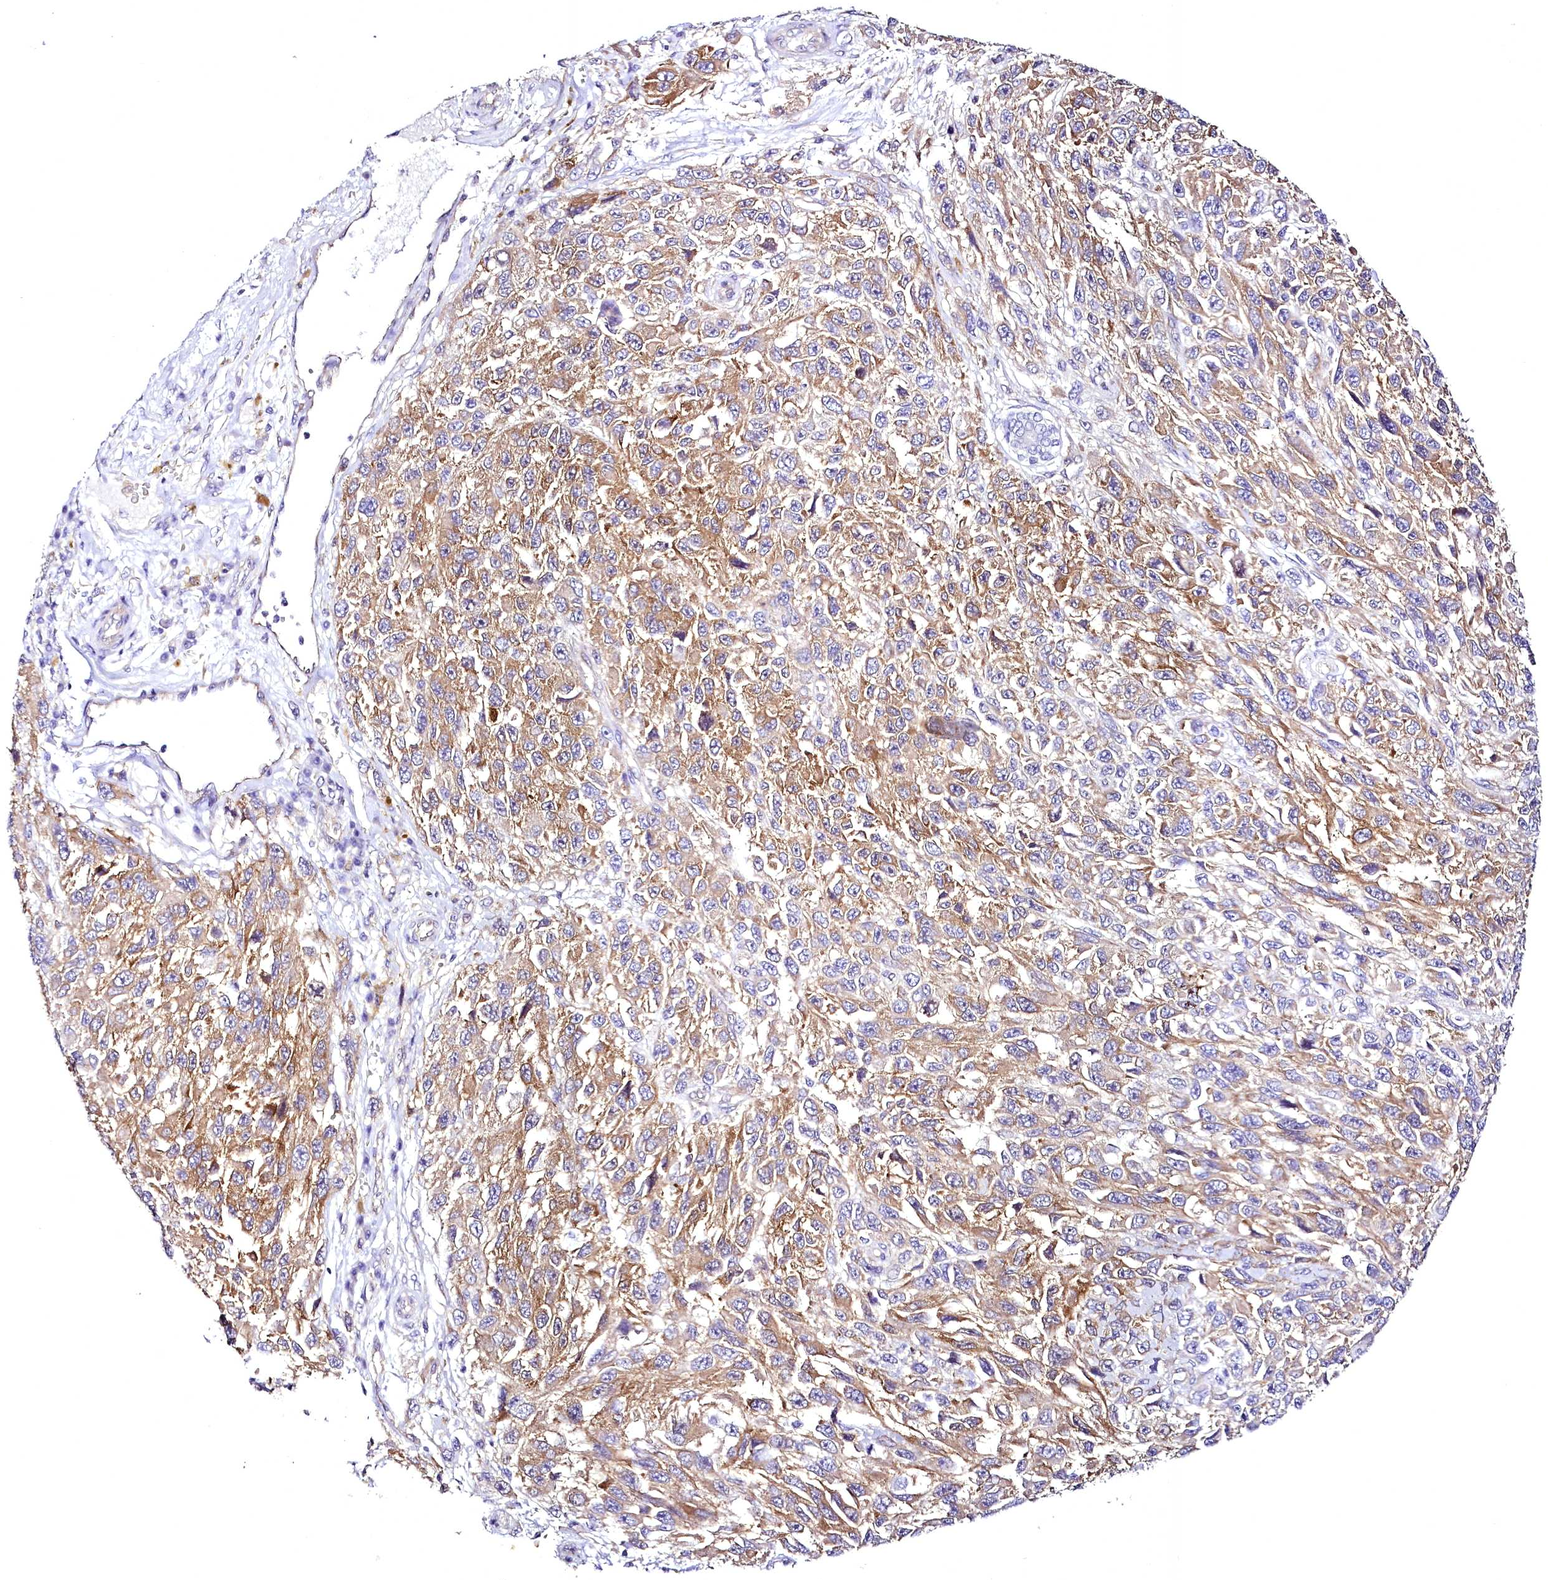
{"staining": {"intensity": "moderate", "quantity": ">75%", "location": "cytoplasmic/membranous"}, "tissue": "melanoma", "cell_type": "Tumor cells", "image_type": "cancer", "snomed": [{"axis": "morphology", "description": "Normal tissue, NOS"}, {"axis": "morphology", "description": "Malignant melanoma, NOS"}, {"axis": "topography", "description": "Skin"}], "caption": "Immunohistochemistry micrograph of melanoma stained for a protein (brown), which demonstrates medium levels of moderate cytoplasmic/membranous staining in about >75% of tumor cells.", "gene": "STXBP1", "patient": {"sex": "female", "age": 96}}